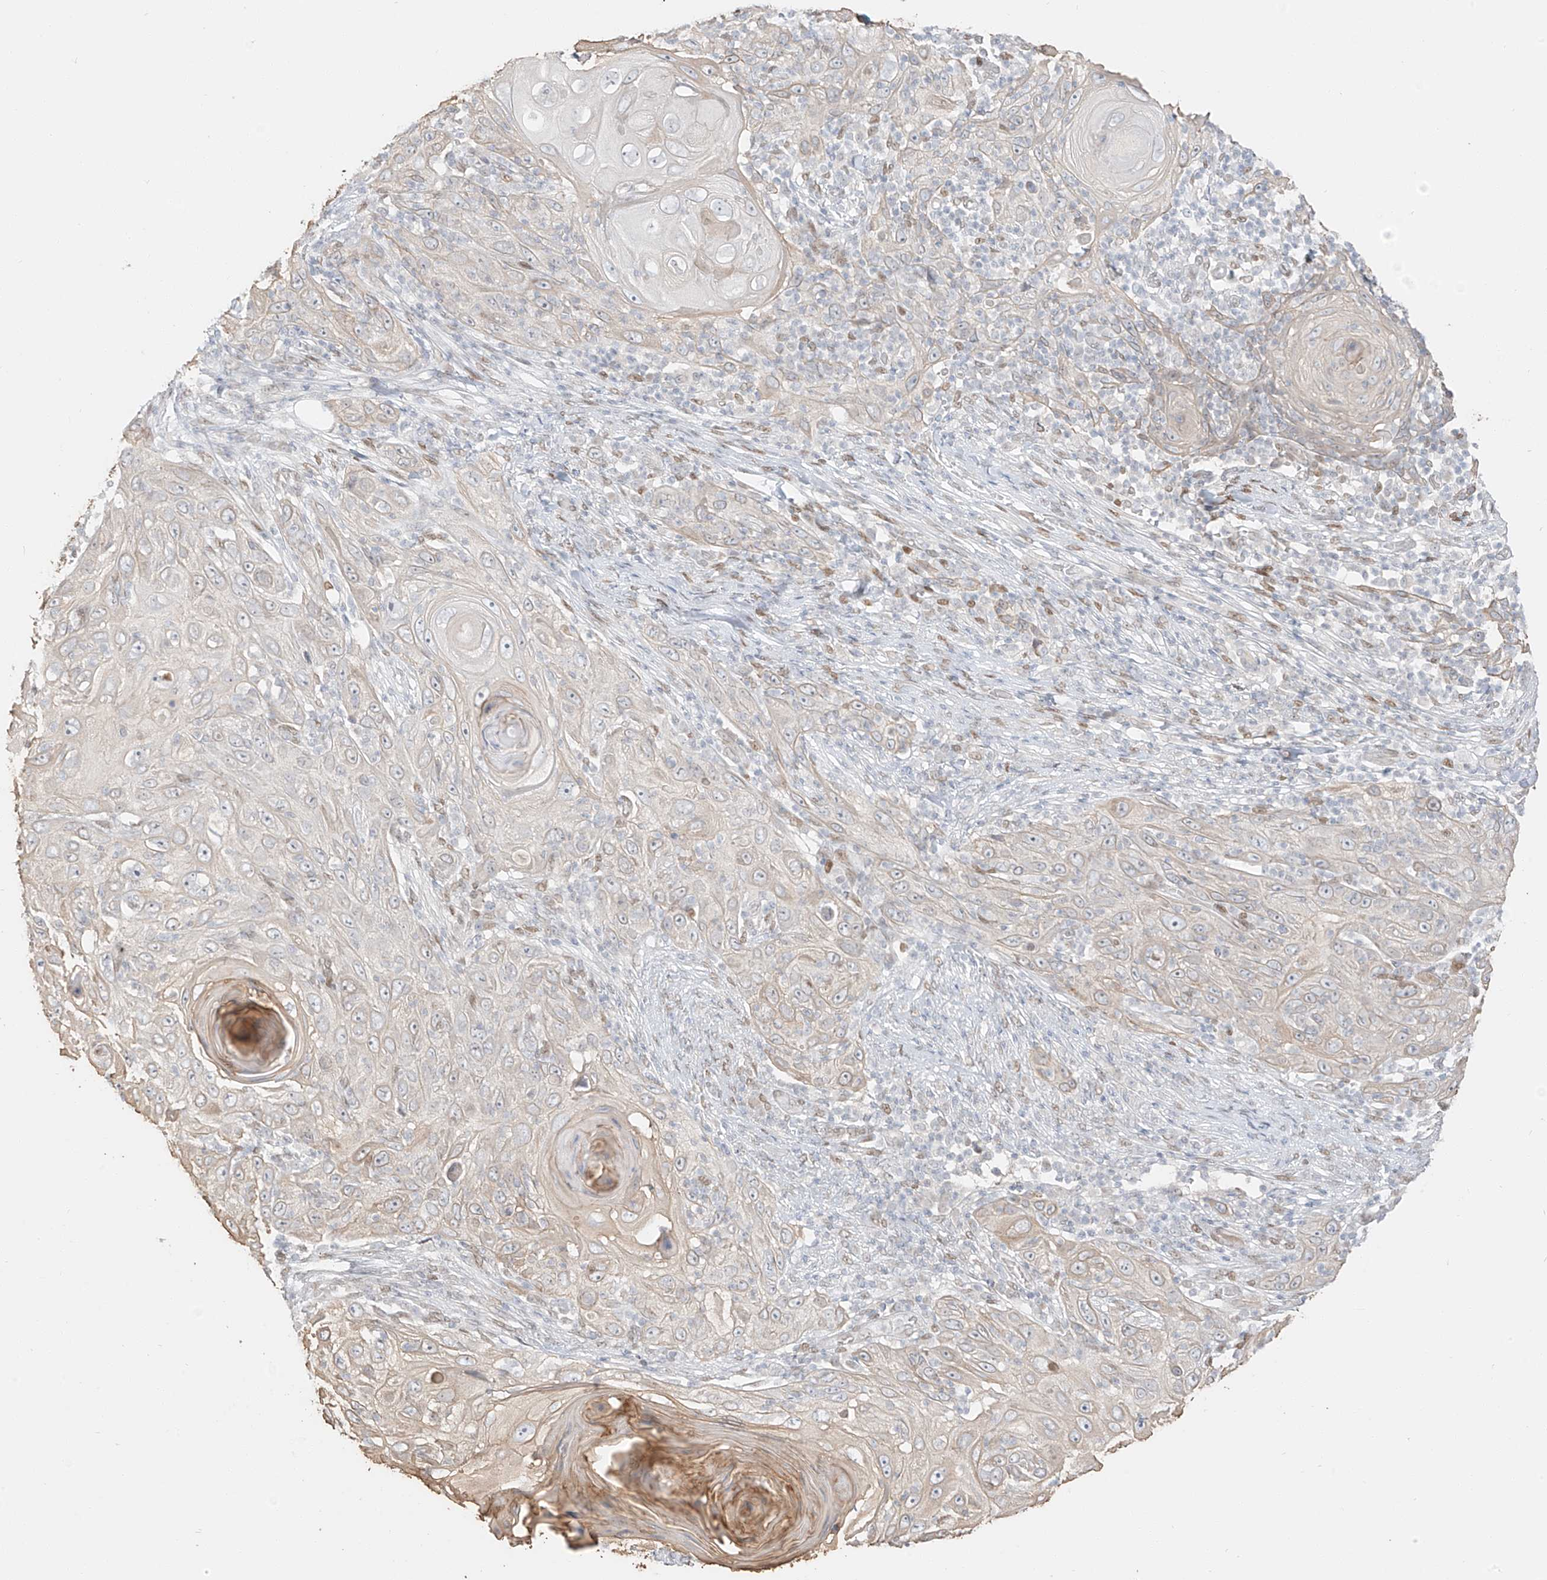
{"staining": {"intensity": "weak", "quantity": "<25%", "location": "cytoplasmic/membranous"}, "tissue": "skin cancer", "cell_type": "Tumor cells", "image_type": "cancer", "snomed": [{"axis": "morphology", "description": "Squamous cell carcinoma, NOS"}, {"axis": "topography", "description": "Skin"}], "caption": "DAB (3,3'-diaminobenzidine) immunohistochemical staining of human skin cancer (squamous cell carcinoma) demonstrates no significant positivity in tumor cells.", "gene": "ZNF774", "patient": {"sex": "female", "age": 88}}